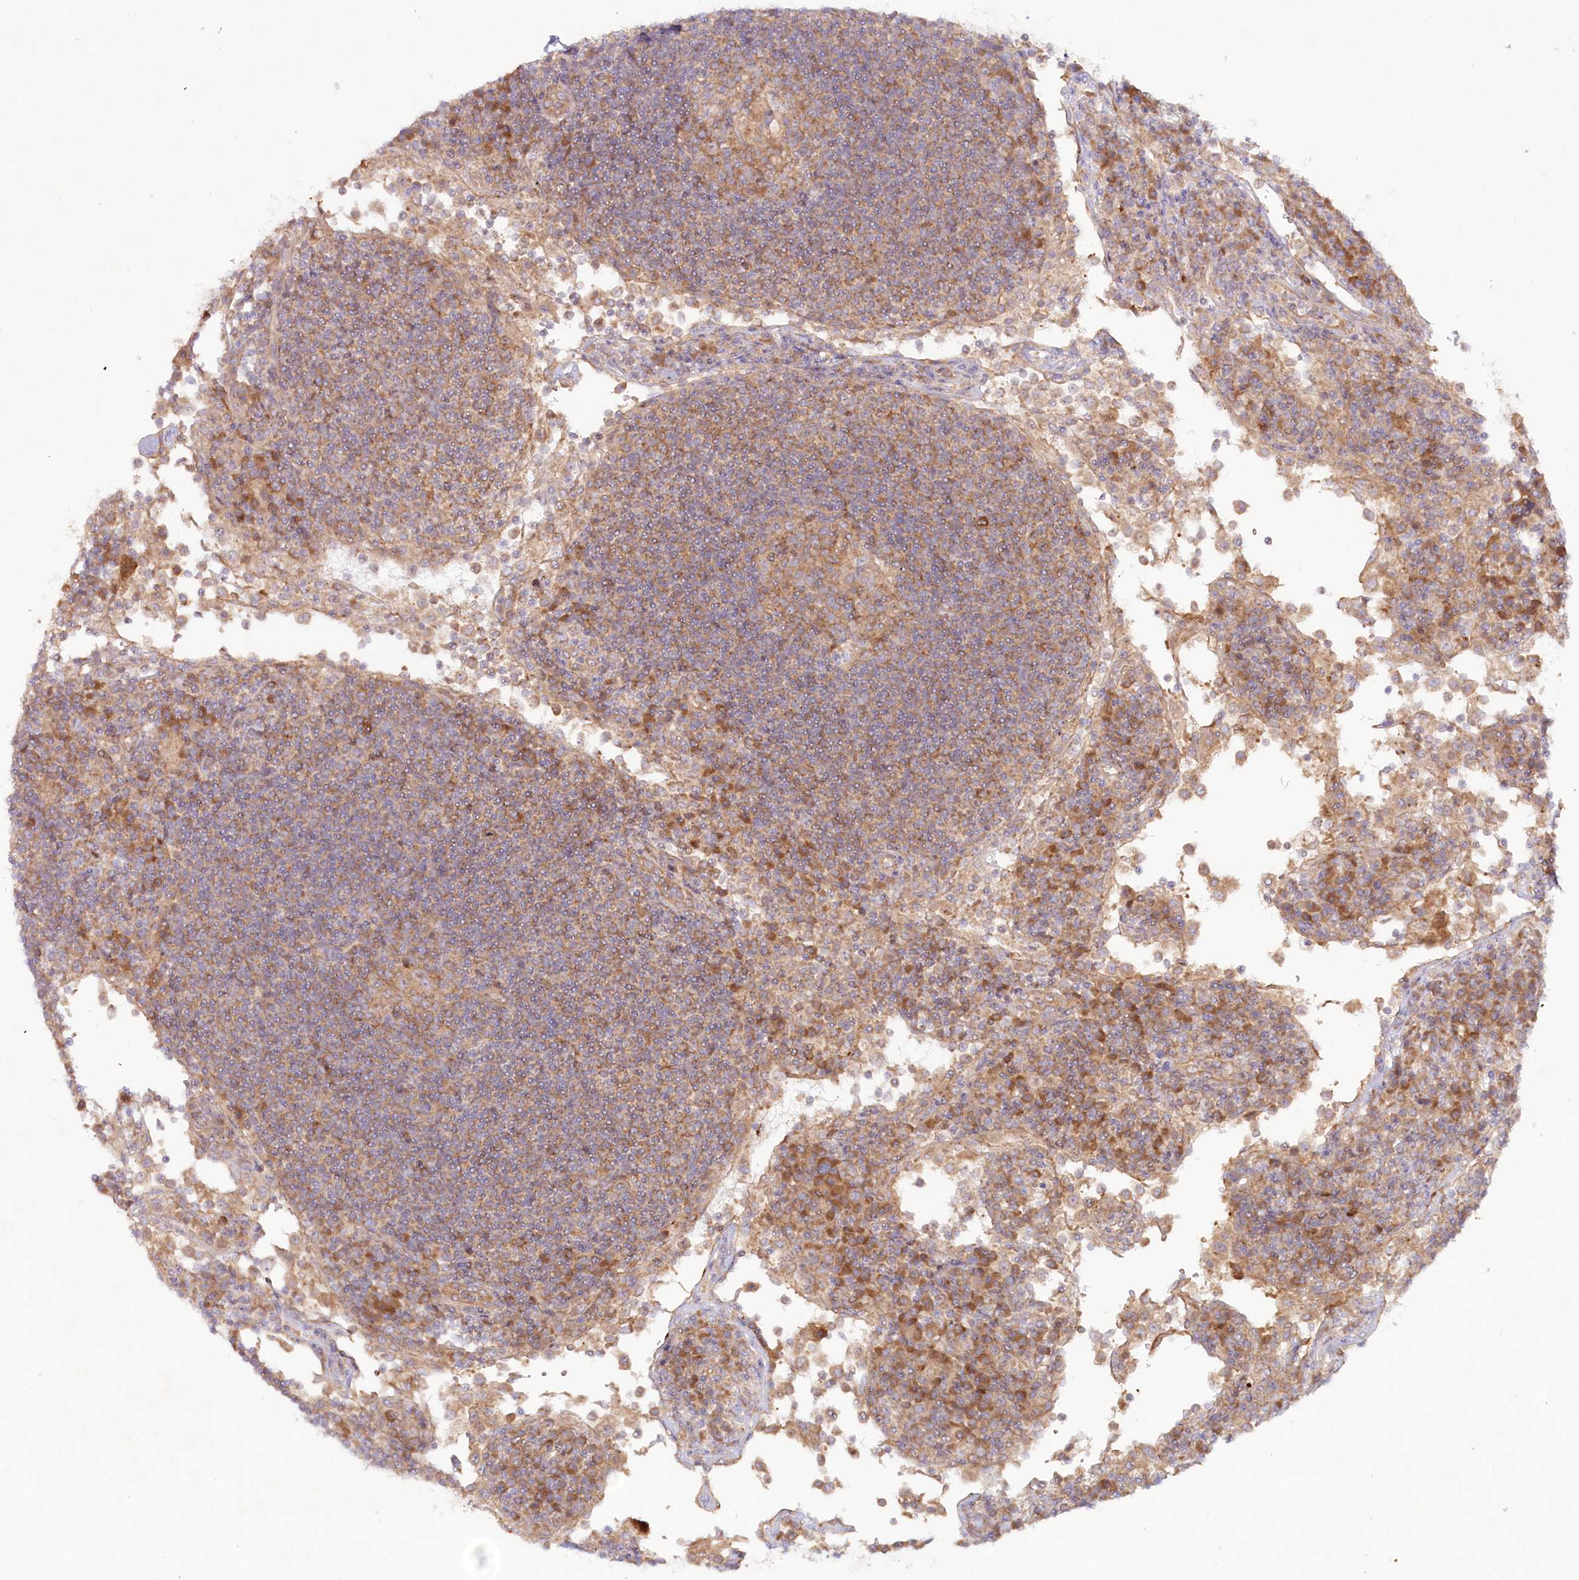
{"staining": {"intensity": "moderate", "quantity": ">75%", "location": "cytoplasmic/membranous"}, "tissue": "lymph node", "cell_type": "Germinal center cells", "image_type": "normal", "snomed": [{"axis": "morphology", "description": "Normal tissue, NOS"}, {"axis": "topography", "description": "Lymph node"}], "caption": "Protein staining of normal lymph node displays moderate cytoplasmic/membranous positivity in about >75% of germinal center cells. (brown staining indicates protein expression, while blue staining denotes nuclei).", "gene": "TNIP1", "patient": {"sex": "female", "age": 53}}